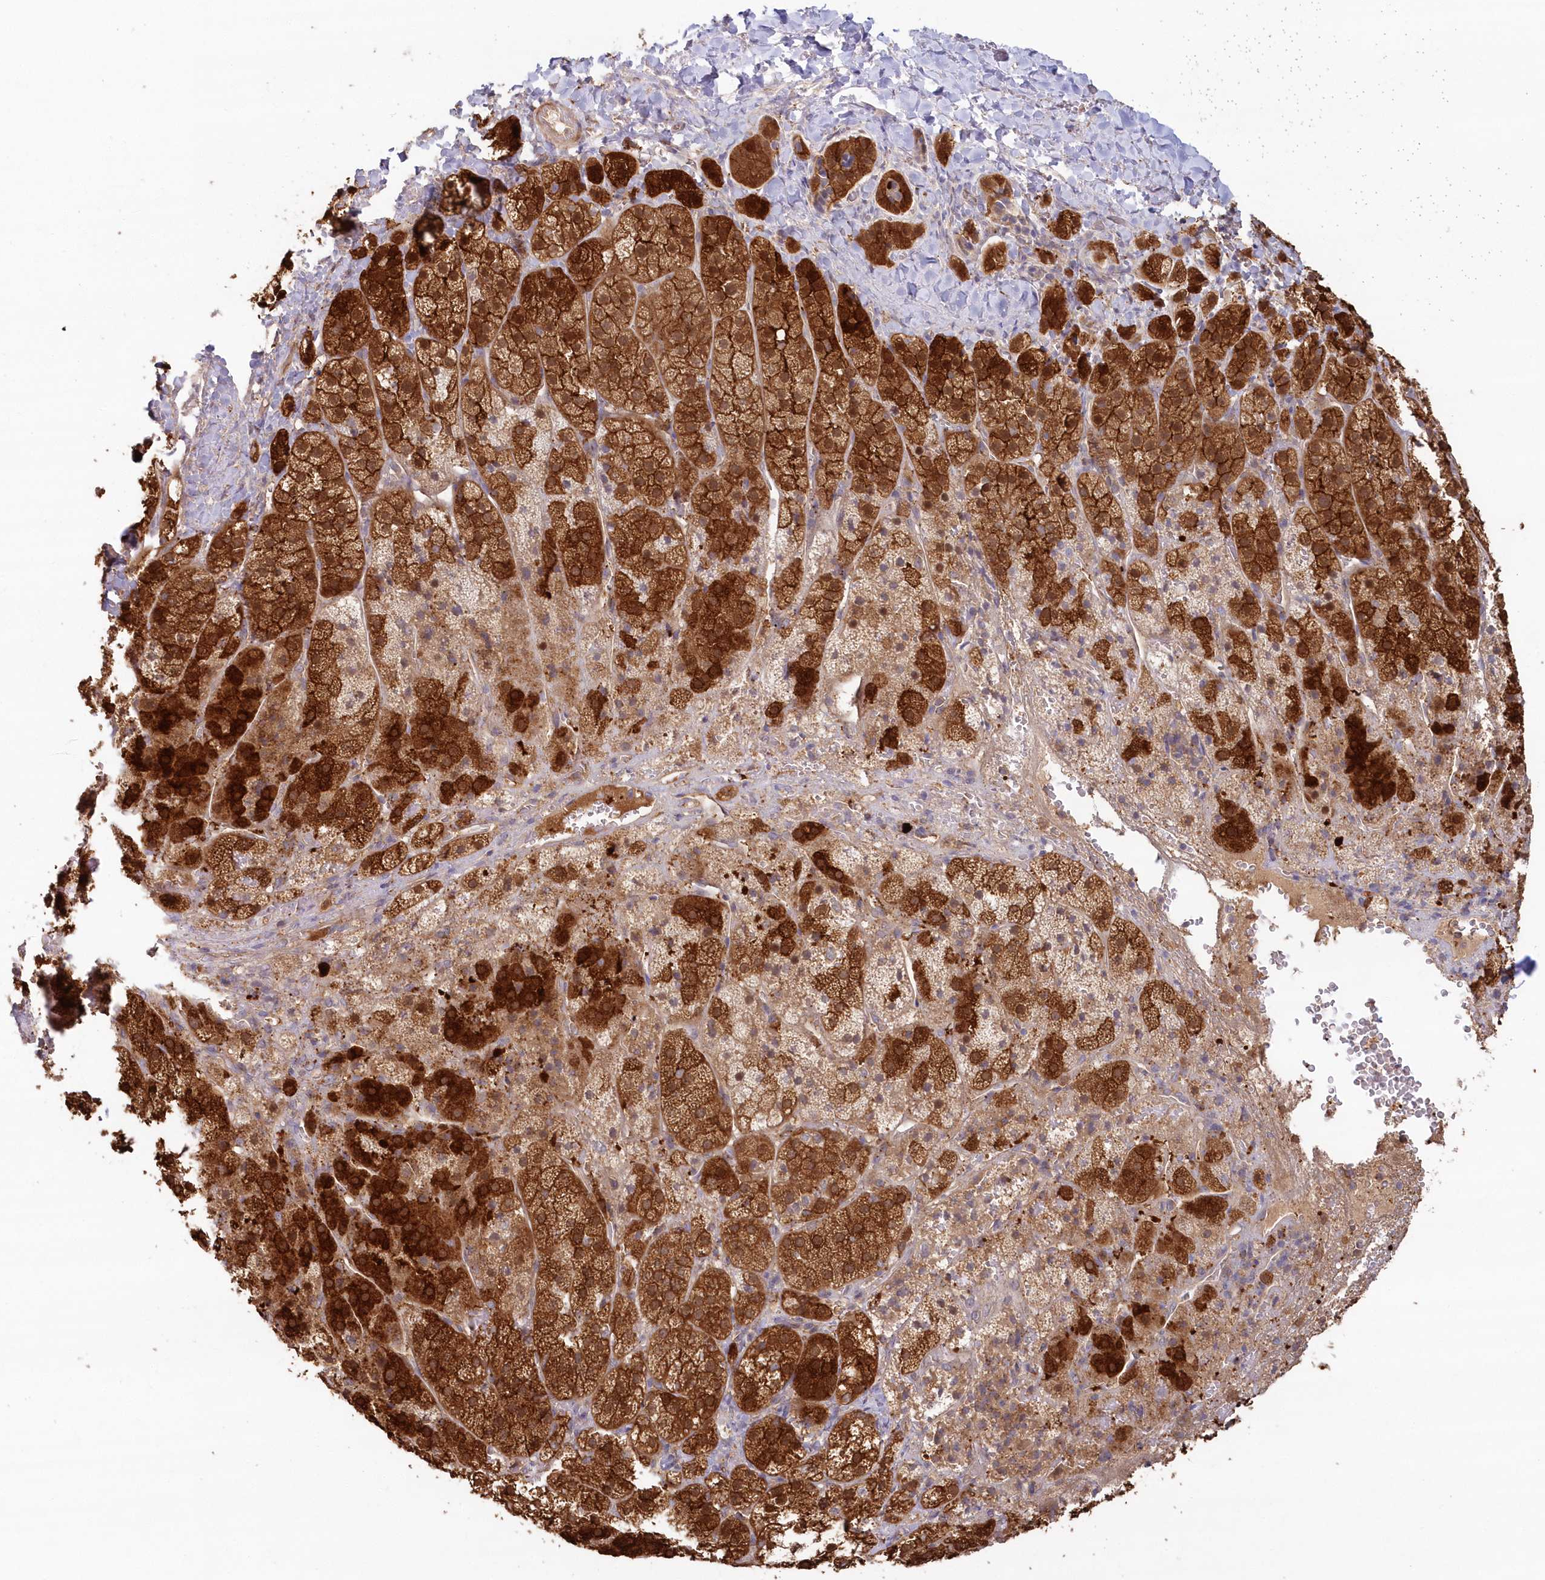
{"staining": {"intensity": "strong", "quantity": ">75%", "location": "cytoplasmic/membranous"}, "tissue": "adrenal gland", "cell_type": "Glandular cells", "image_type": "normal", "snomed": [{"axis": "morphology", "description": "Normal tissue, NOS"}, {"axis": "topography", "description": "Adrenal gland"}], "caption": "Immunohistochemistry (IHC) (DAB (3,3'-diaminobenzidine)) staining of unremarkable human adrenal gland demonstrates strong cytoplasmic/membranous protein staining in approximately >75% of glandular cells. (DAB IHC, brown staining for protein, blue staining for nuclei).", "gene": "GBE1", "patient": {"sex": "female", "age": 44}}